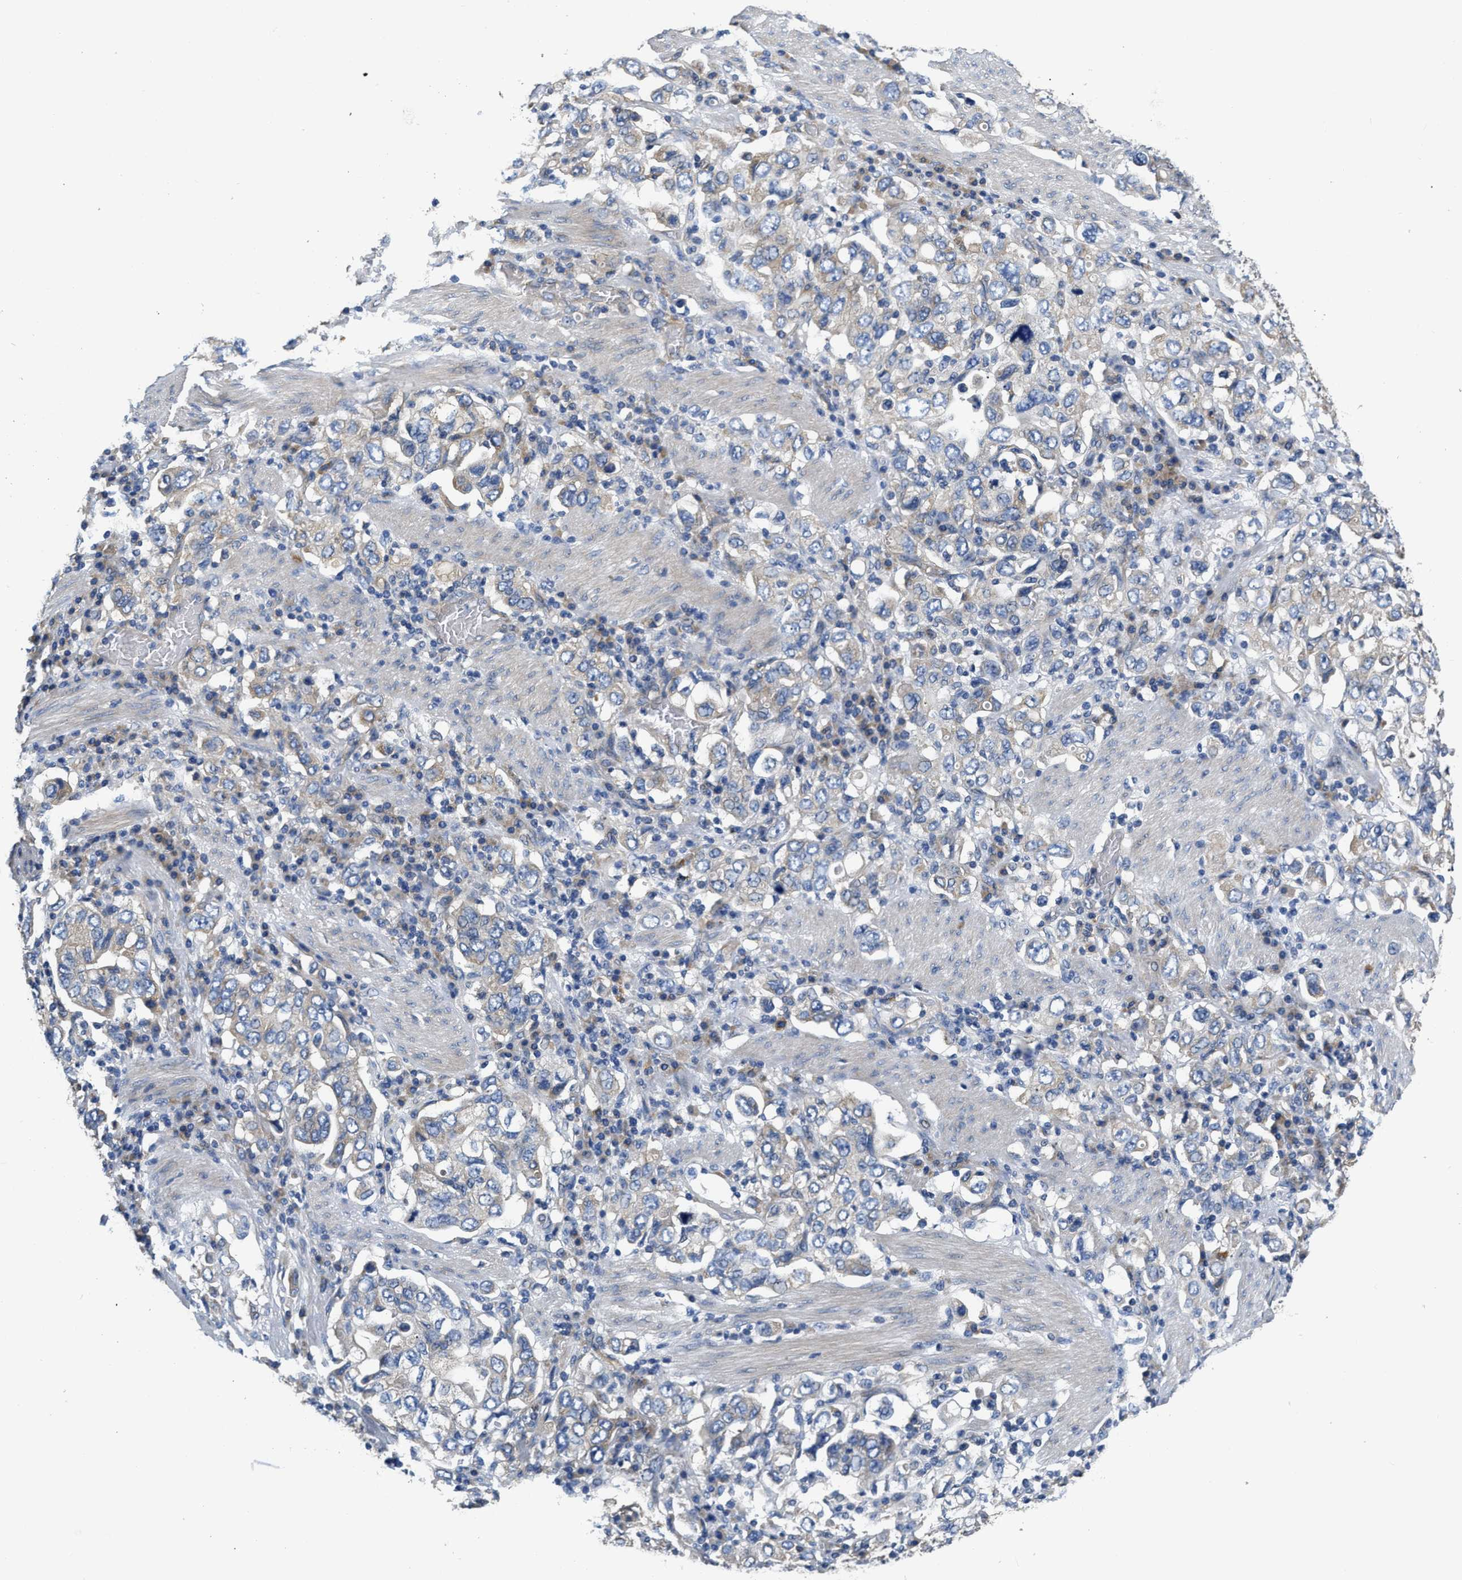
{"staining": {"intensity": "moderate", "quantity": "<25%", "location": "cytoplasmic/membranous"}, "tissue": "stomach cancer", "cell_type": "Tumor cells", "image_type": "cancer", "snomed": [{"axis": "morphology", "description": "Adenocarcinoma, NOS"}, {"axis": "topography", "description": "Stomach, upper"}], "caption": "Stomach cancer stained with immunohistochemistry displays moderate cytoplasmic/membranous expression in approximately <25% of tumor cells.", "gene": "CSDE1", "patient": {"sex": "male", "age": 62}}